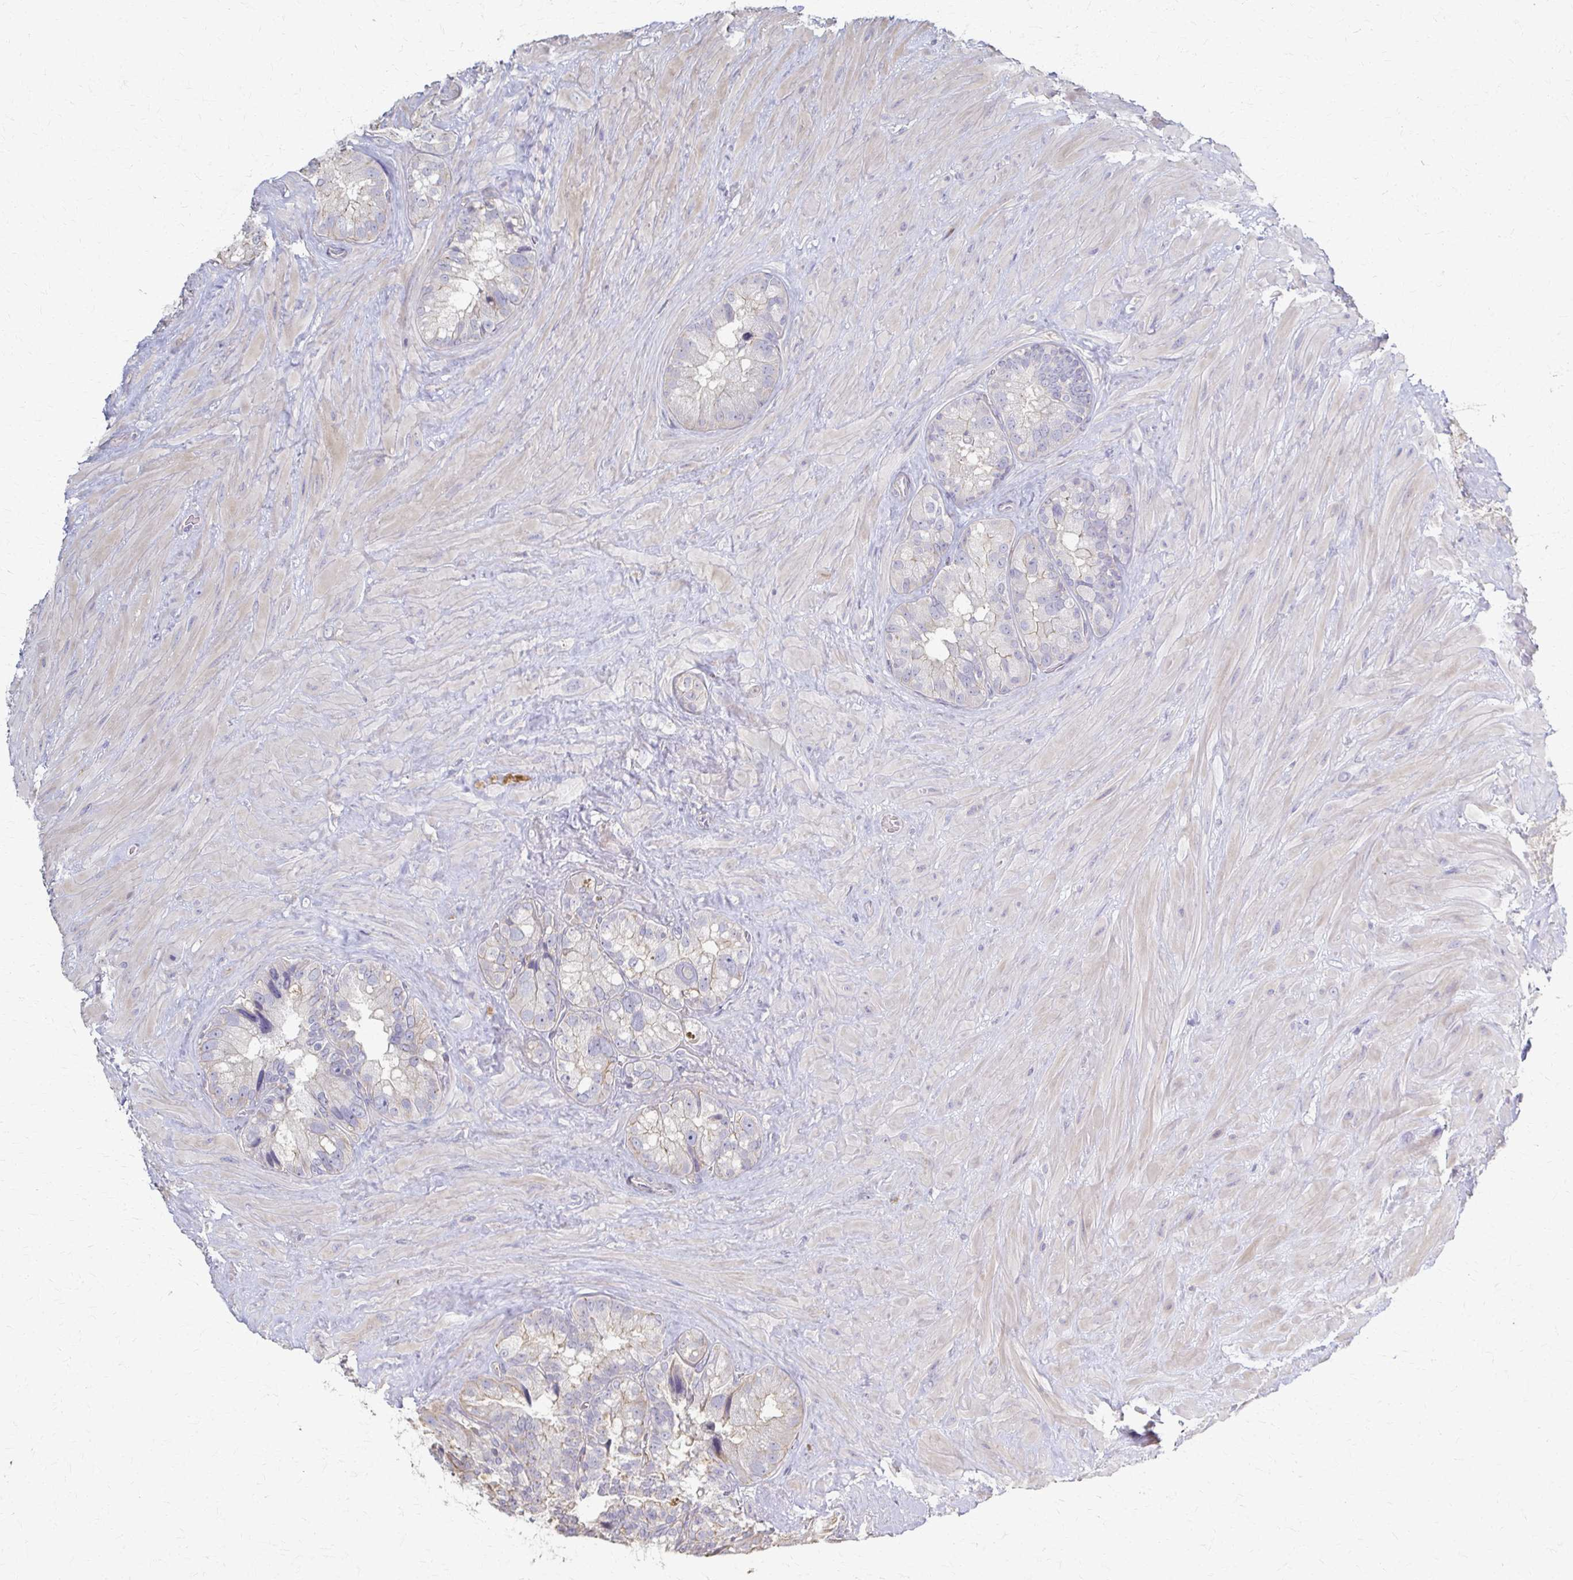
{"staining": {"intensity": "negative", "quantity": "none", "location": "none"}, "tissue": "seminal vesicle", "cell_type": "Glandular cells", "image_type": "normal", "snomed": [{"axis": "morphology", "description": "Normal tissue, NOS"}, {"axis": "topography", "description": "Seminal veicle"}], "caption": "A photomicrograph of seminal vesicle stained for a protein demonstrates no brown staining in glandular cells.", "gene": "C1QTNF7", "patient": {"sex": "male", "age": 60}}